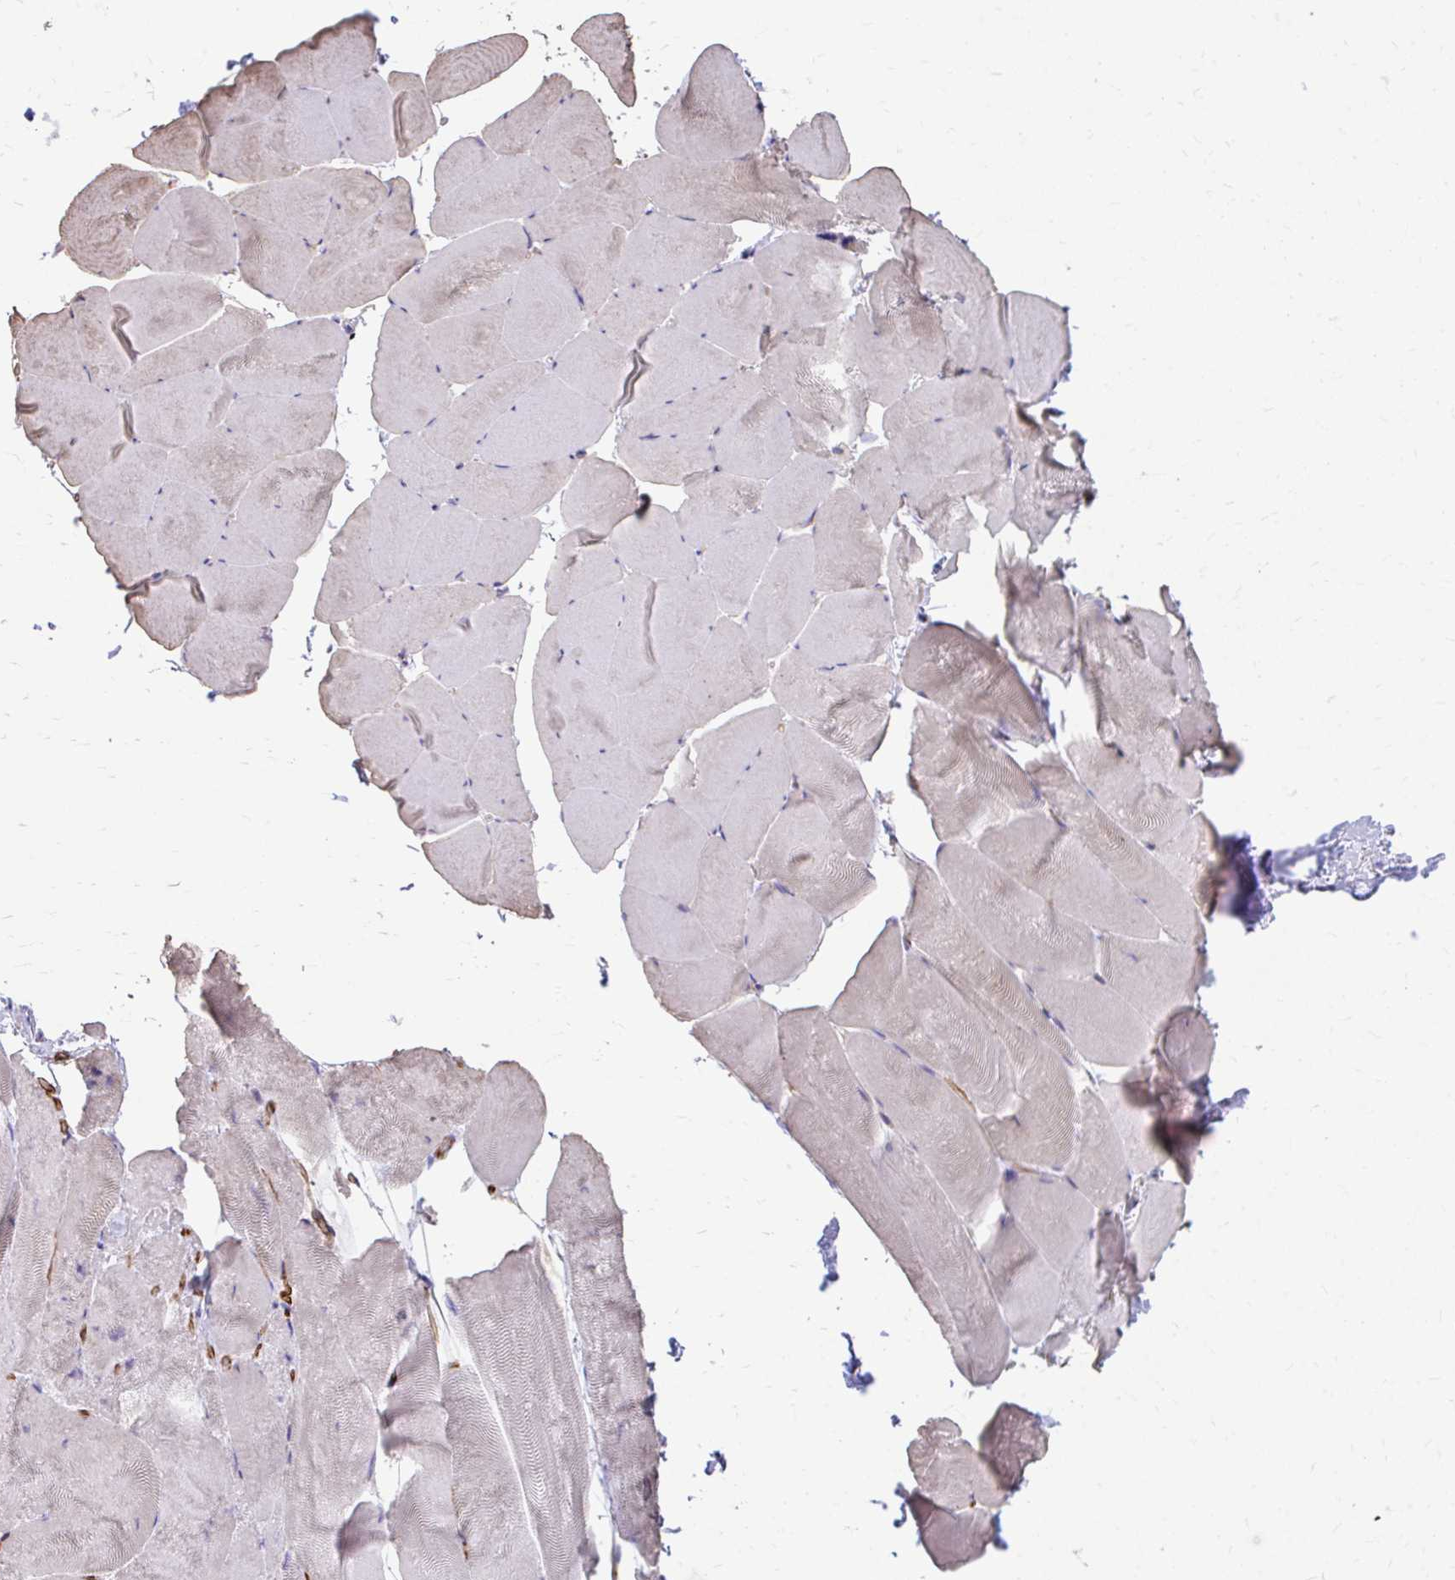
{"staining": {"intensity": "weak", "quantity": "<25%", "location": "cytoplasmic/membranous"}, "tissue": "skeletal muscle", "cell_type": "Myocytes", "image_type": "normal", "snomed": [{"axis": "morphology", "description": "Normal tissue, NOS"}, {"axis": "topography", "description": "Skeletal muscle"}], "caption": "Immunohistochemistry of normal human skeletal muscle shows no positivity in myocytes.", "gene": "ENSG00000285953", "patient": {"sex": "female", "age": 64}}